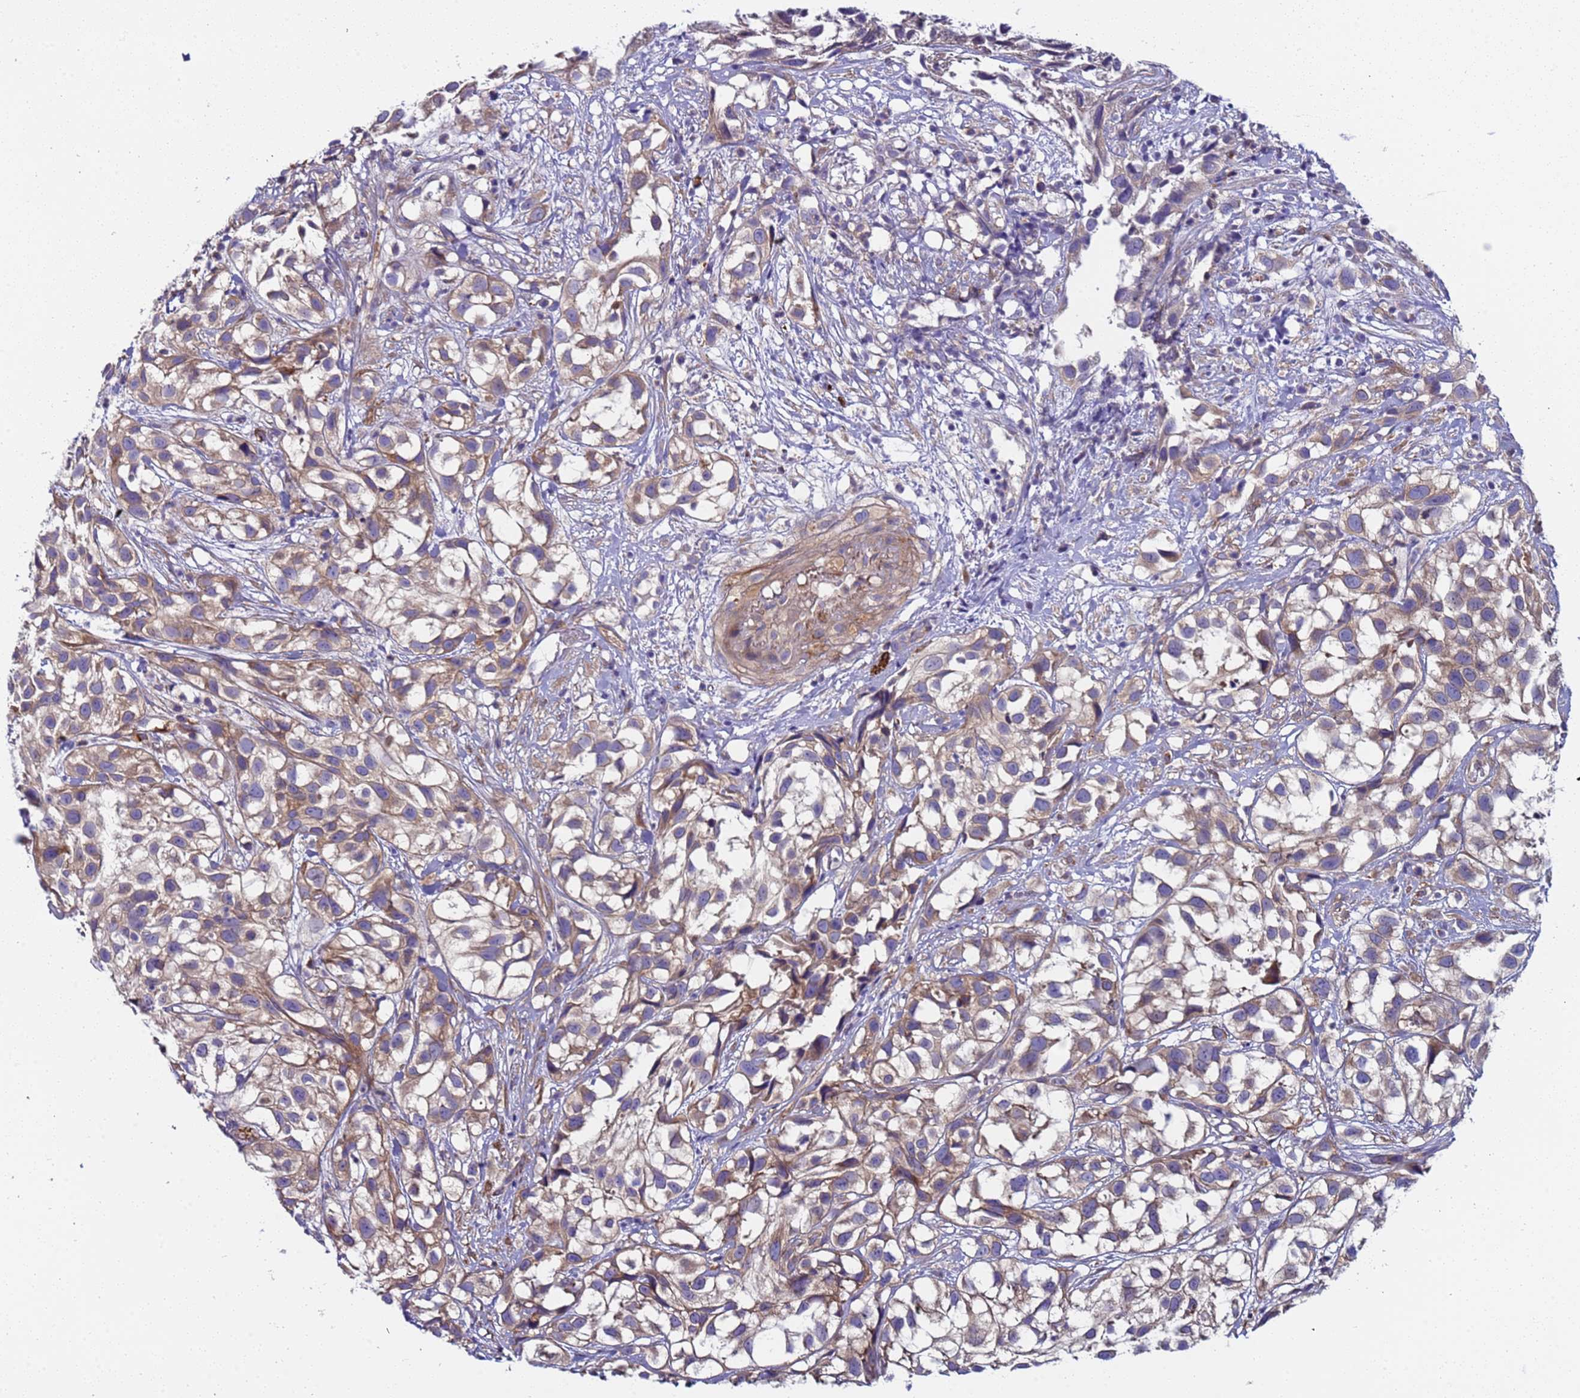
{"staining": {"intensity": "moderate", "quantity": "25%-75%", "location": "cytoplasmic/membranous"}, "tissue": "urothelial cancer", "cell_type": "Tumor cells", "image_type": "cancer", "snomed": [{"axis": "morphology", "description": "Urothelial carcinoma, High grade"}, {"axis": "topography", "description": "Urinary bladder"}], "caption": "IHC histopathology image of high-grade urothelial carcinoma stained for a protein (brown), which displays medium levels of moderate cytoplasmic/membranous expression in approximately 25%-75% of tumor cells.", "gene": "PAQR7", "patient": {"sex": "male", "age": 56}}